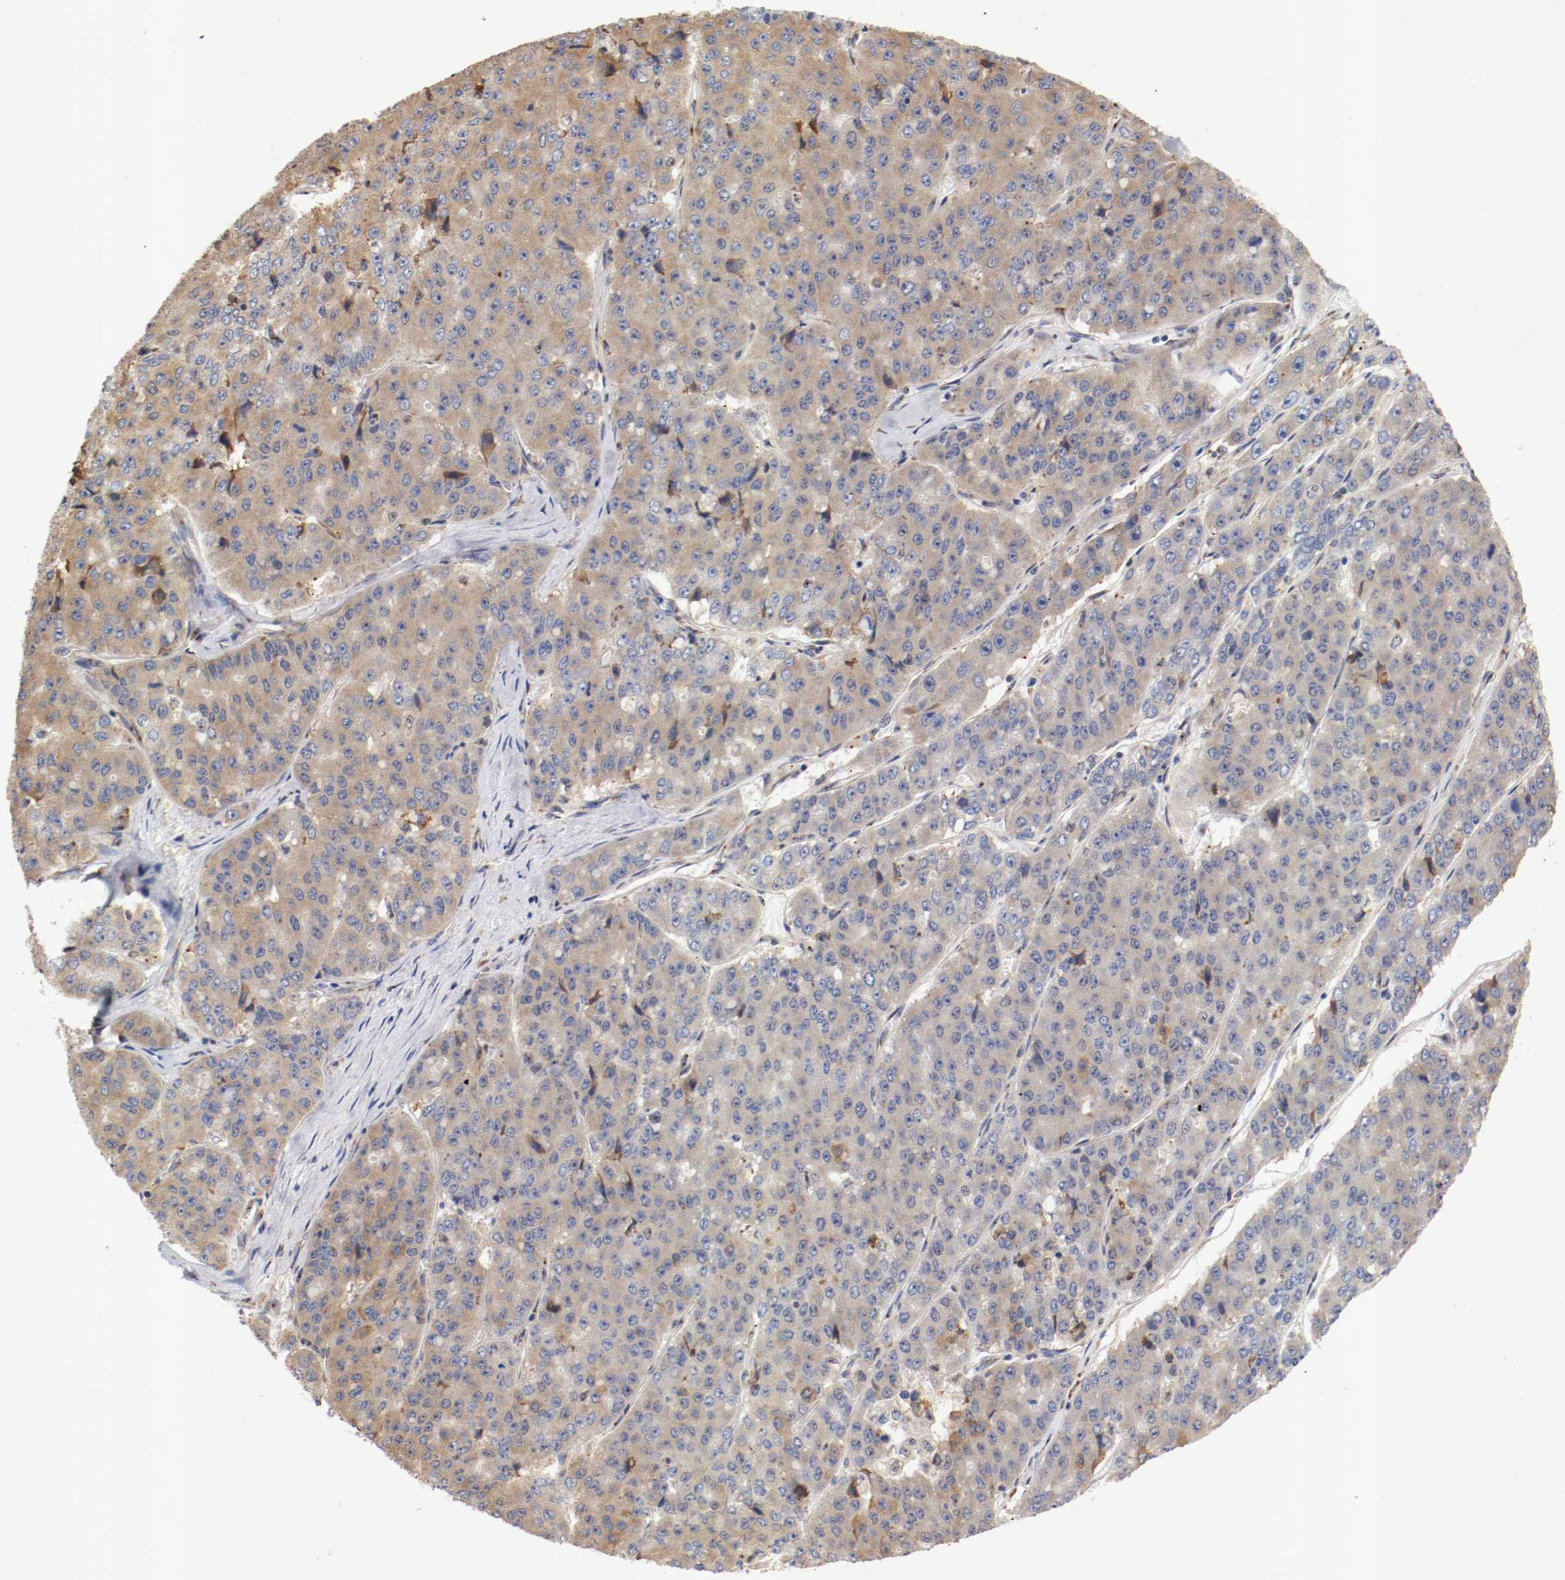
{"staining": {"intensity": "moderate", "quantity": ">75%", "location": "cytoplasmic/membranous"}, "tissue": "pancreatic cancer", "cell_type": "Tumor cells", "image_type": "cancer", "snomed": [{"axis": "morphology", "description": "Adenocarcinoma, NOS"}, {"axis": "topography", "description": "Pancreas"}], "caption": "The micrograph demonstrates a brown stain indicating the presence of a protein in the cytoplasmic/membranous of tumor cells in pancreatic adenocarcinoma.", "gene": "TNFSF13", "patient": {"sex": "male", "age": 50}}